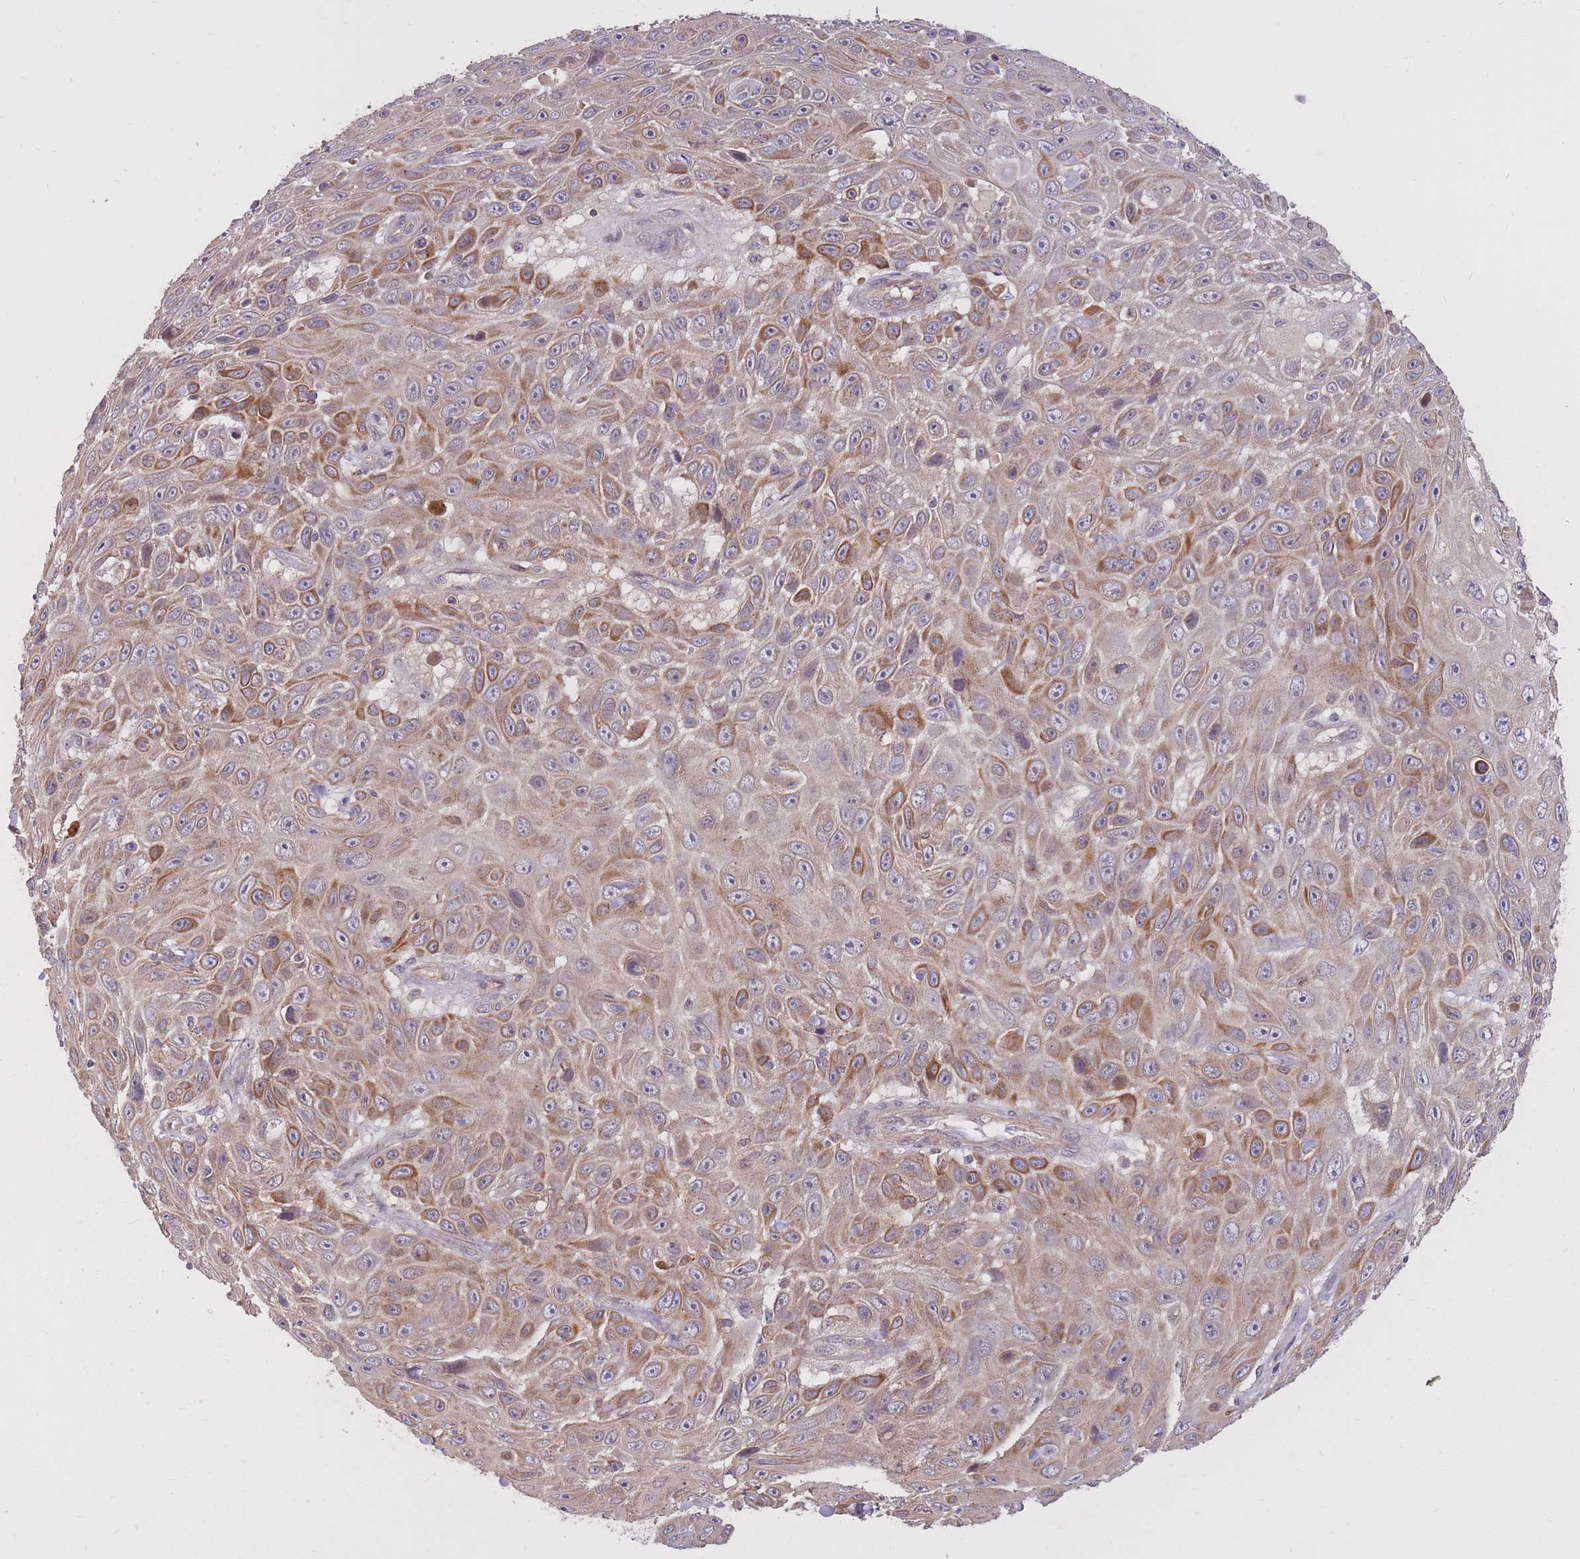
{"staining": {"intensity": "moderate", "quantity": ">75%", "location": "cytoplasmic/membranous"}, "tissue": "skin cancer", "cell_type": "Tumor cells", "image_type": "cancer", "snomed": [{"axis": "morphology", "description": "Squamous cell carcinoma, NOS"}, {"axis": "topography", "description": "Skin"}], "caption": "Skin cancer stained for a protein (brown) demonstrates moderate cytoplasmic/membranous positive staining in approximately >75% of tumor cells.", "gene": "IGF2BP2", "patient": {"sex": "male", "age": 82}}